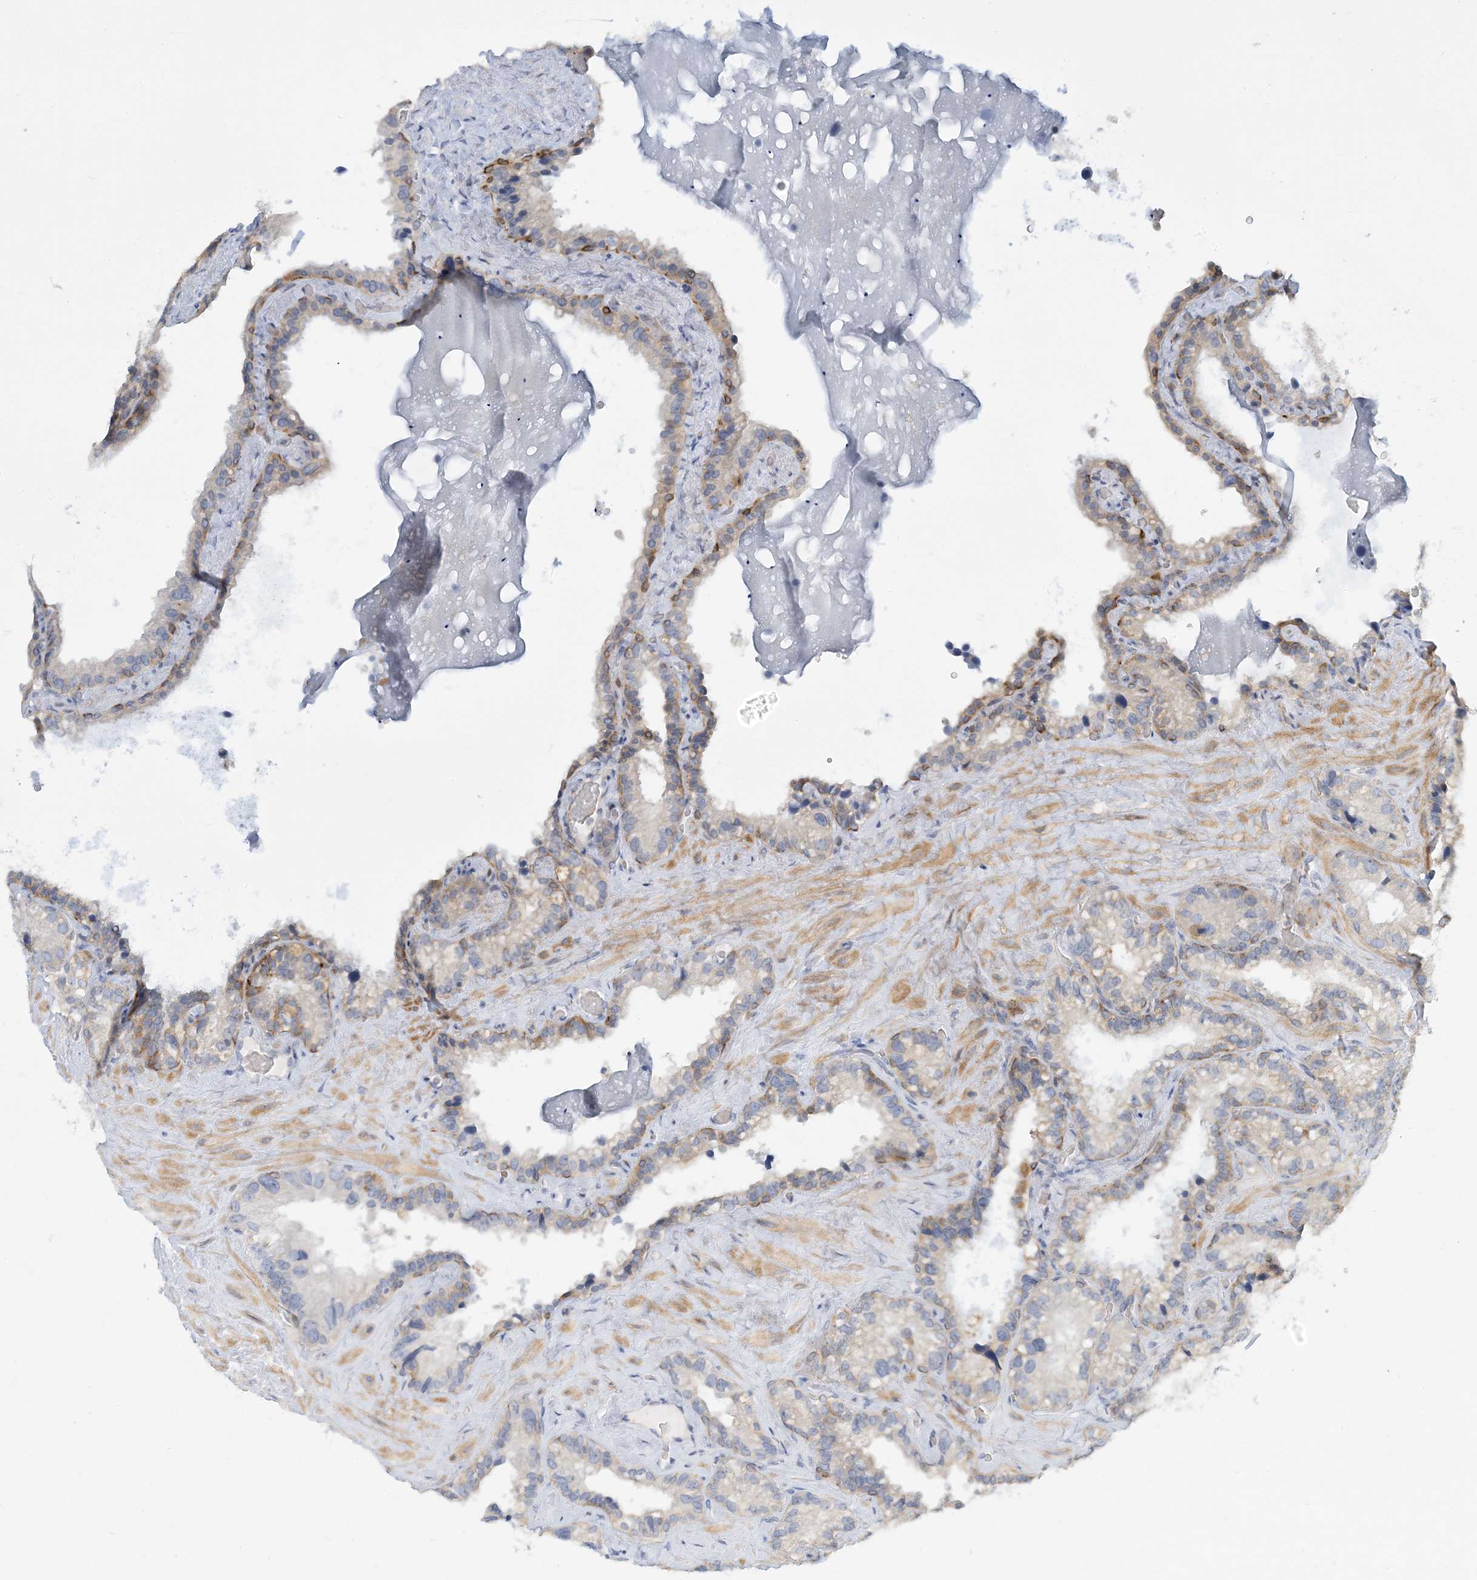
{"staining": {"intensity": "moderate", "quantity": "25%-75%", "location": "cytoplasmic/membranous"}, "tissue": "seminal vesicle", "cell_type": "Glandular cells", "image_type": "normal", "snomed": [{"axis": "morphology", "description": "Normal tissue, NOS"}, {"axis": "topography", "description": "Prostate"}, {"axis": "topography", "description": "Seminal veicle"}], "caption": "The micrograph exhibits staining of benign seminal vesicle, revealing moderate cytoplasmic/membranous protein staining (brown color) within glandular cells.", "gene": "LTN1", "patient": {"sex": "male", "age": 68}}